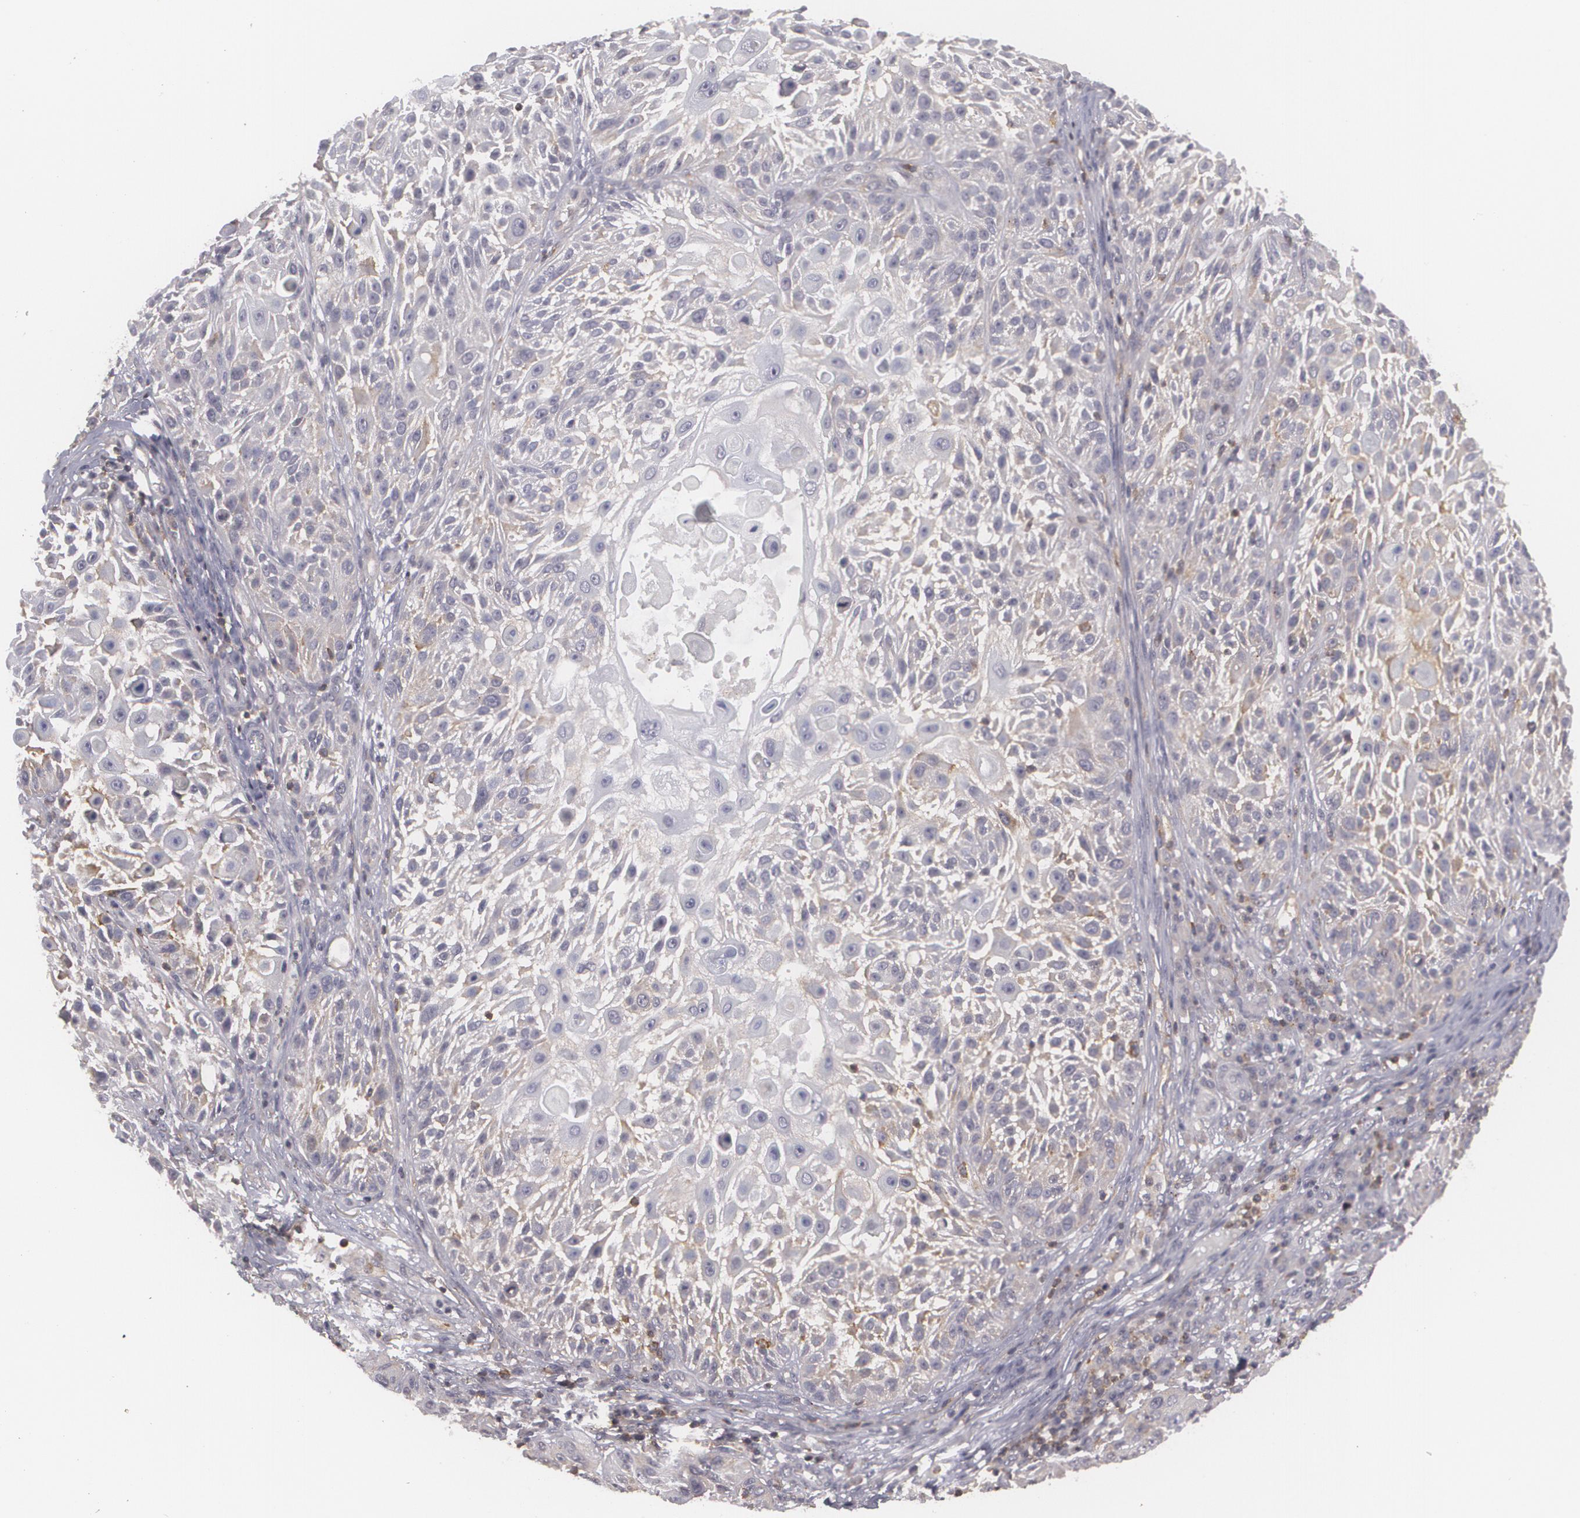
{"staining": {"intensity": "weak", "quantity": "<25%", "location": "cytoplasmic/membranous"}, "tissue": "skin cancer", "cell_type": "Tumor cells", "image_type": "cancer", "snomed": [{"axis": "morphology", "description": "Squamous cell carcinoma, NOS"}, {"axis": "topography", "description": "Skin"}], "caption": "The immunohistochemistry (IHC) micrograph has no significant staining in tumor cells of squamous cell carcinoma (skin) tissue.", "gene": "BIN1", "patient": {"sex": "female", "age": 89}}